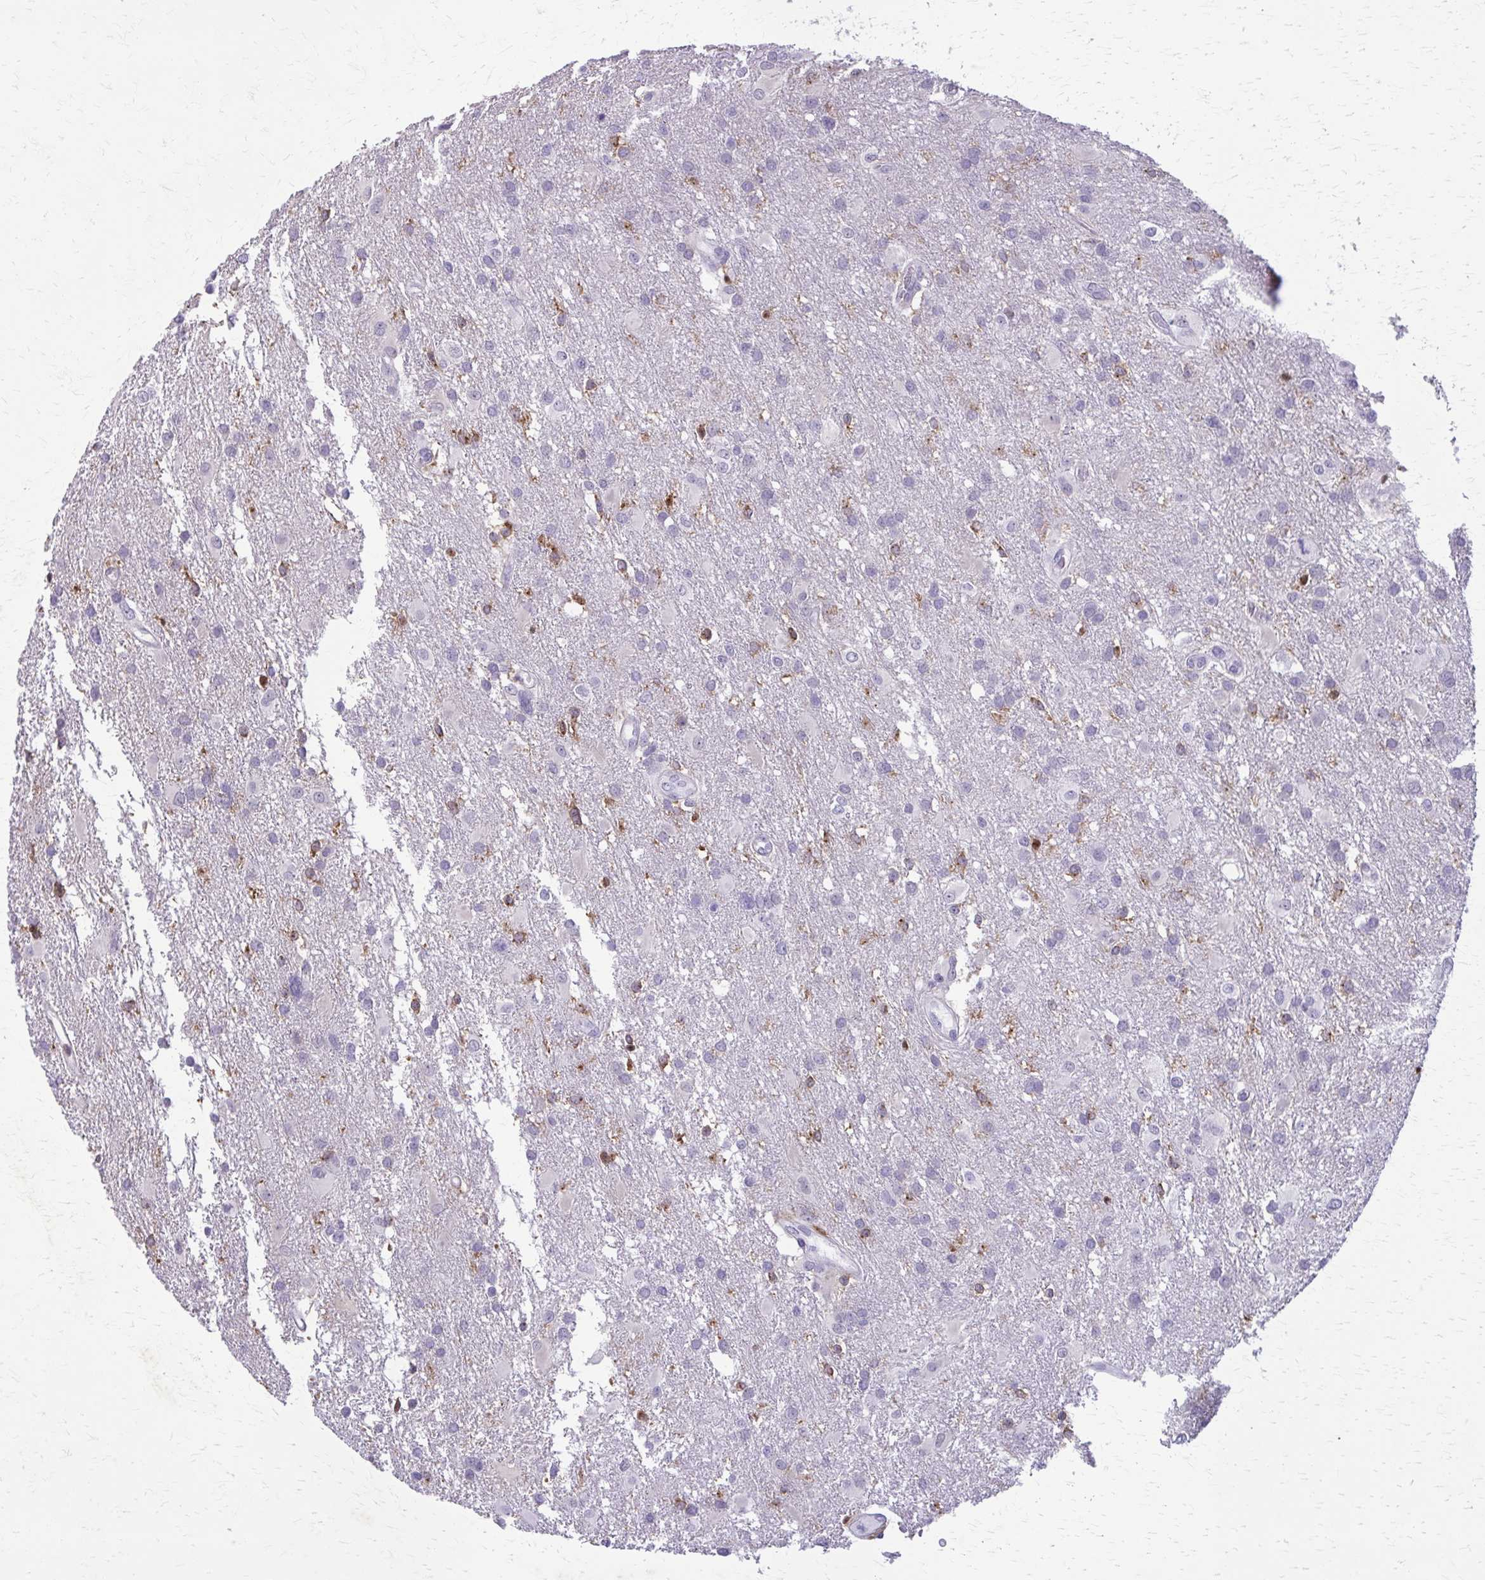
{"staining": {"intensity": "moderate", "quantity": "<25%", "location": "cytoplasmic/membranous"}, "tissue": "glioma", "cell_type": "Tumor cells", "image_type": "cancer", "snomed": [{"axis": "morphology", "description": "Glioma, malignant, High grade"}, {"axis": "topography", "description": "Brain"}], "caption": "This micrograph reveals IHC staining of high-grade glioma (malignant), with low moderate cytoplasmic/membranous positivity in about <25% of tumor cells.", "gene": "CARD9", "patient": {"sex": "male", "age": 53}}